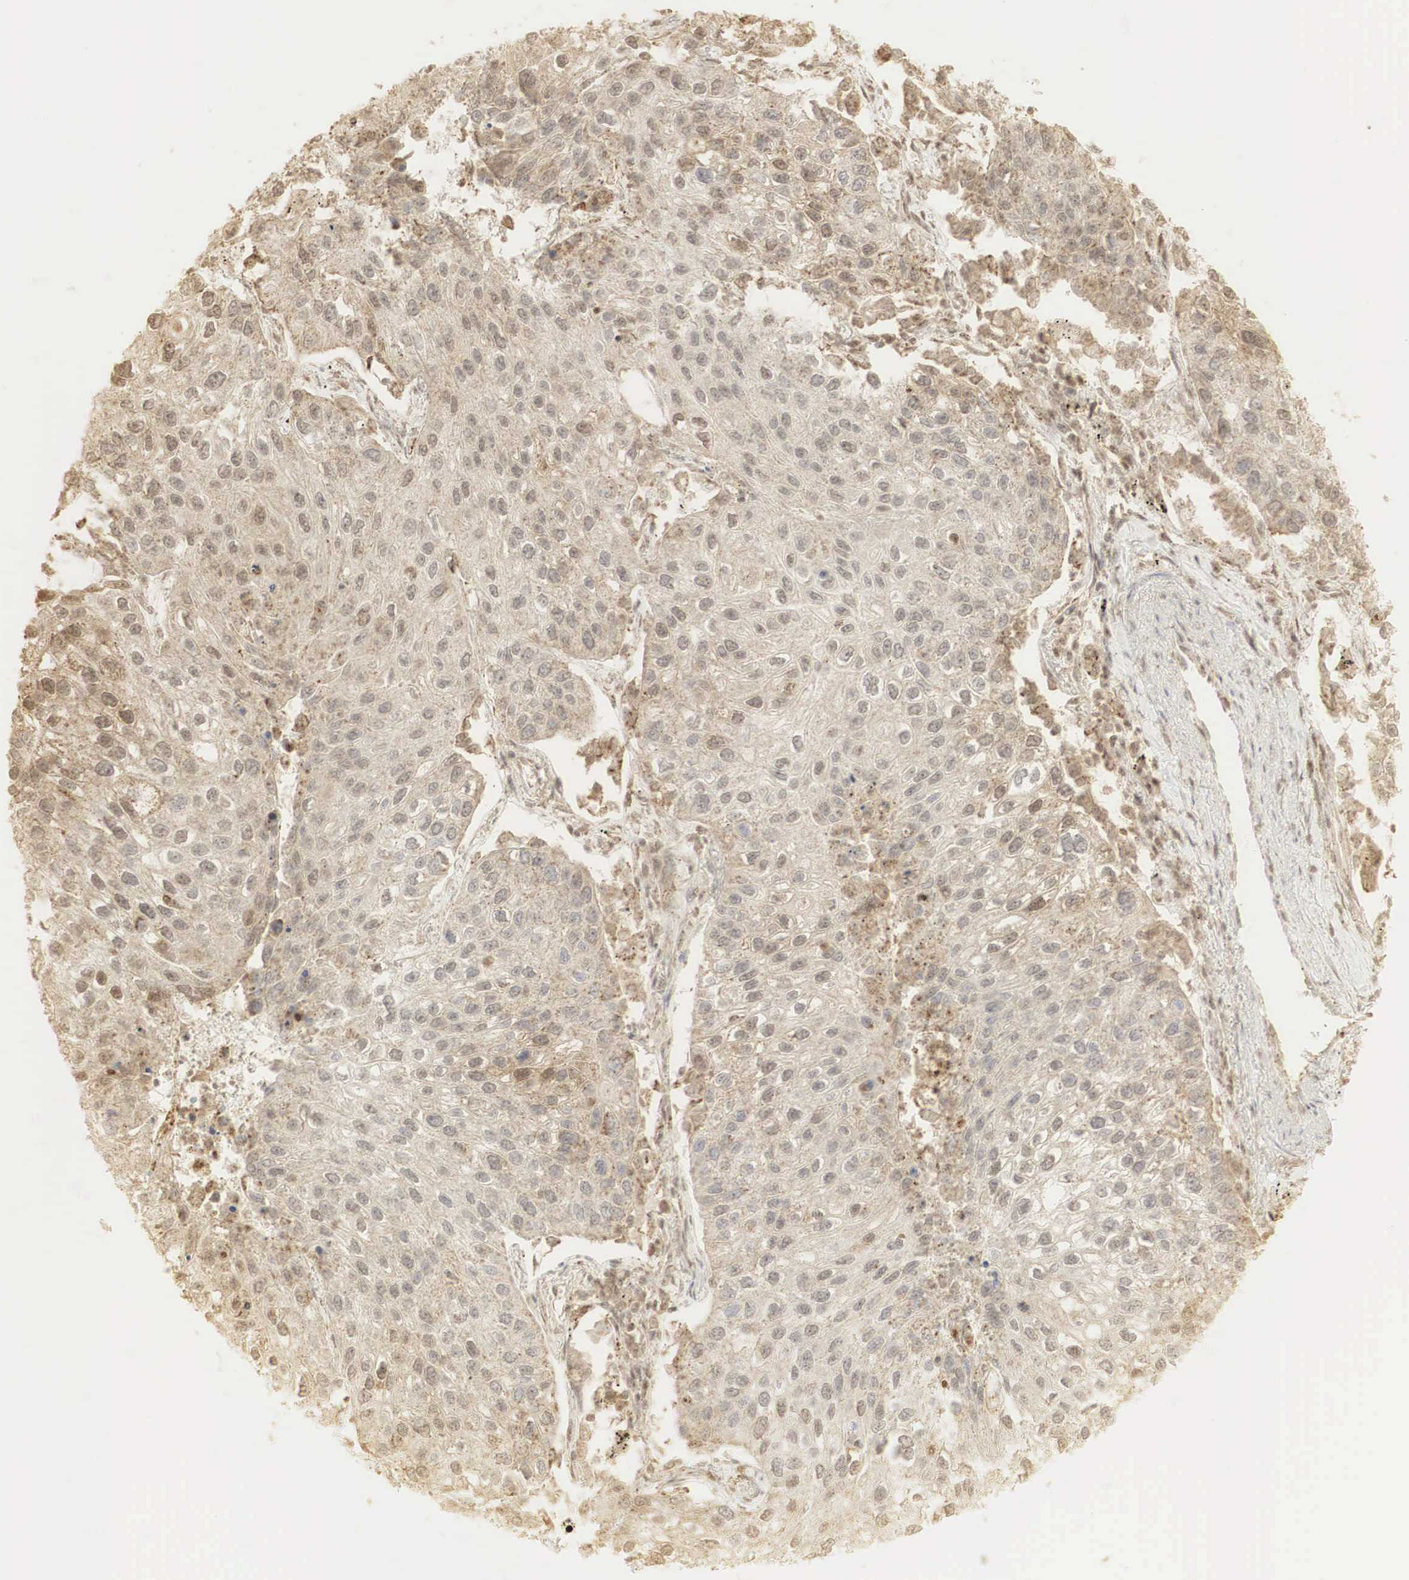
{"staining": {"intensity": "weak", "quantity": "<25%", "location": "cytoplasmic/membranous"}, "tissue": "lung cancer", "cell_type": "Tumor cells", "image_type": "cancer", "snomed": [{"axis": "morphology", "description": "Squamous cell carcinoma, NOS"}, {"axis": "topography", "description": "Lung"}], "caption": "Histopathology image shows no protein staining in tumor cells of lung squamous cell carcinoma tissue. The staining was performed using DAB (3,3'-diaminobenzidine) to visualize the protein expression in brown, while the nuclei were stained in blue with hematoxylin (Magnification: 20x).", "gene": "RNF113A", "patient": {"sex": "male", "age": 75}}